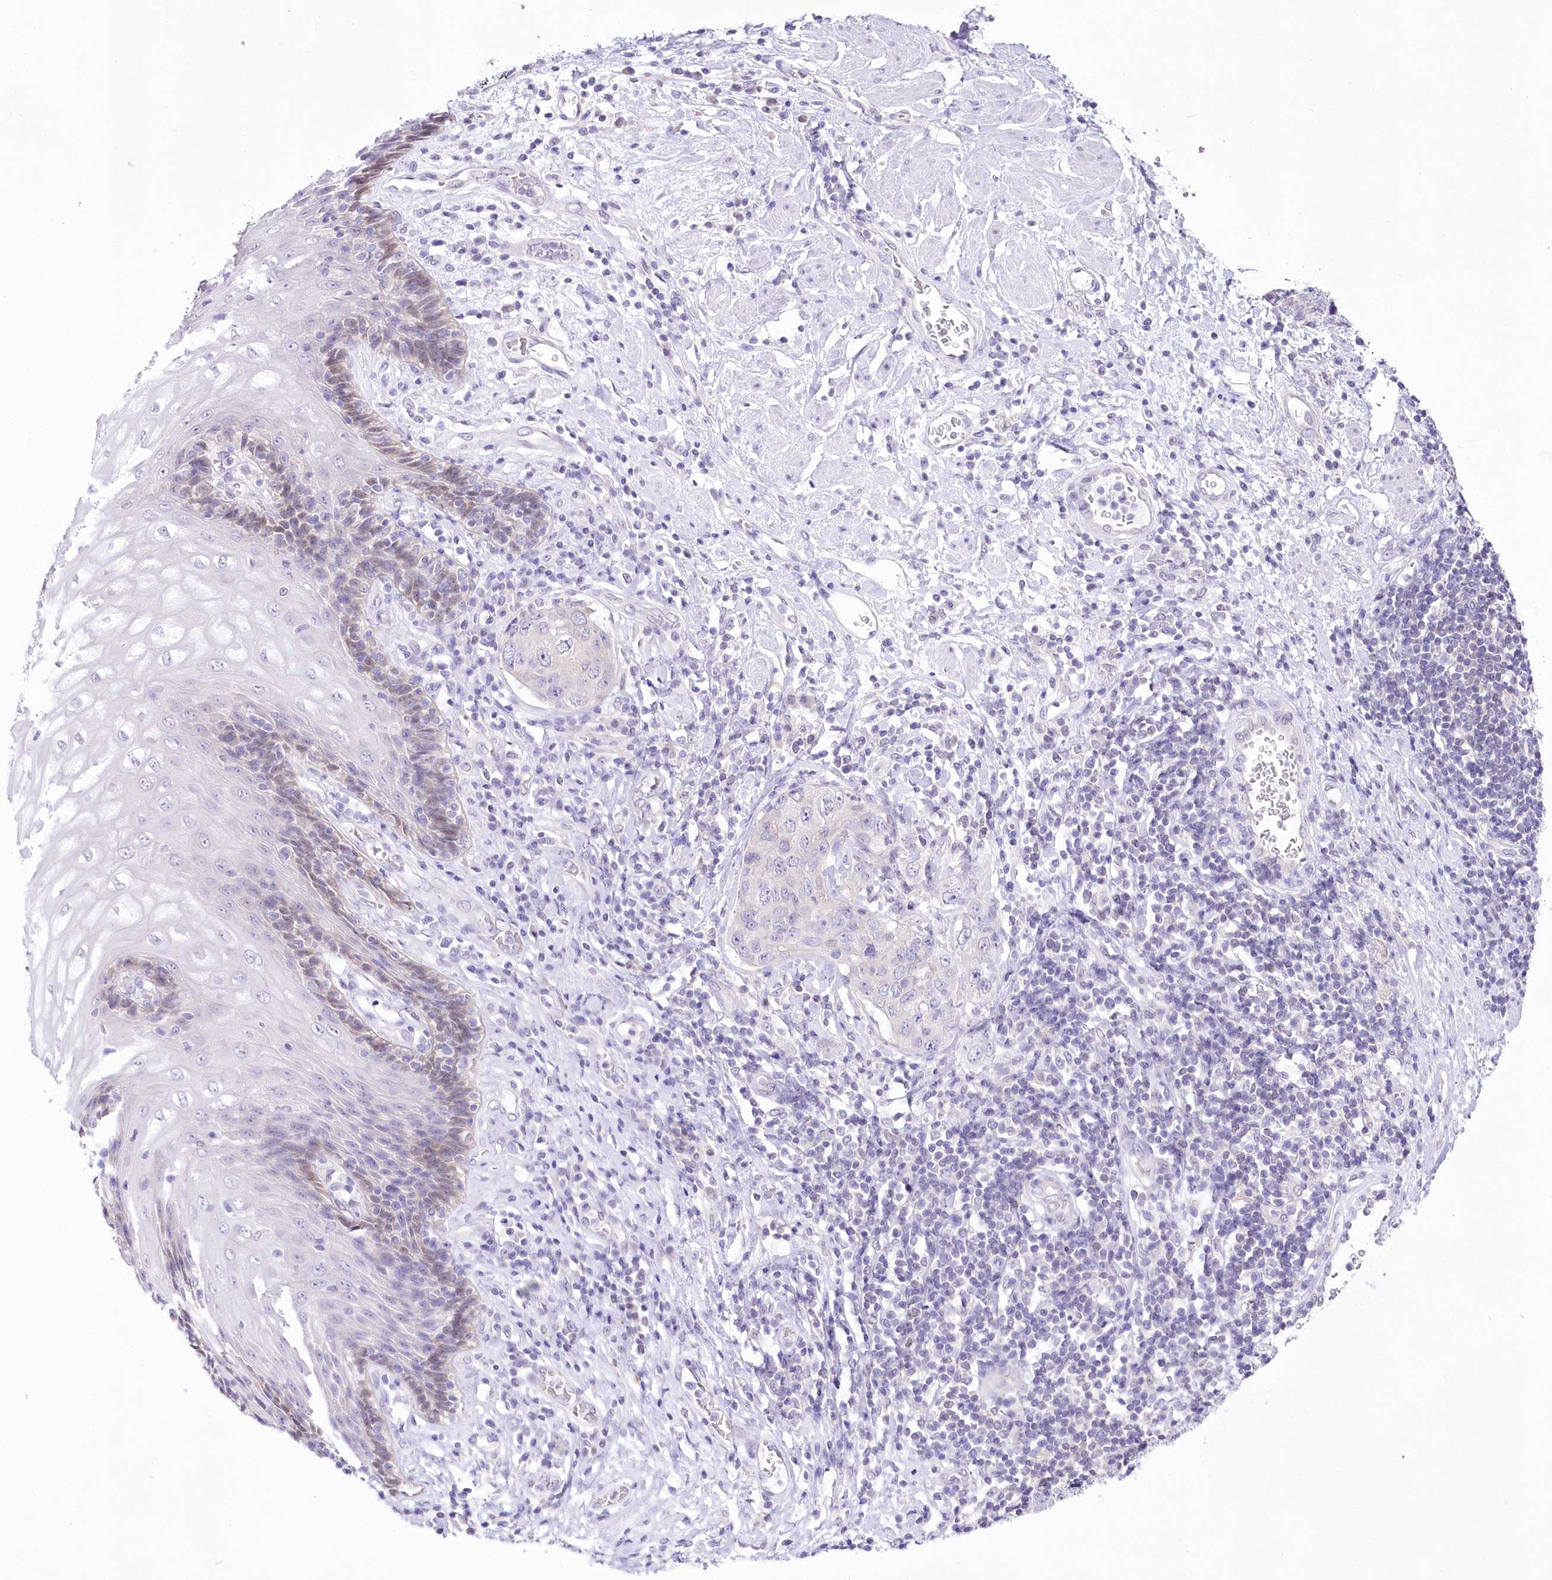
{"staining": {"intensity": "negative", "quantity": "none", "location": "none"}, "tissue": "stomach cancer", "cell_type": "Tumor cells", "image_type": "cancer", "snomed": [{"axis": "morphology", "description": "Adenocarcinoma, NOS"}, {"axis": "topography", "description": "Stomach"}], "caption": "This is an IHC histopathology image of adenocarcinoma (stomach). There is no expression in tumor cells.", "gene": "UBA6", "patient": {"sex": "male", "age": 48}}